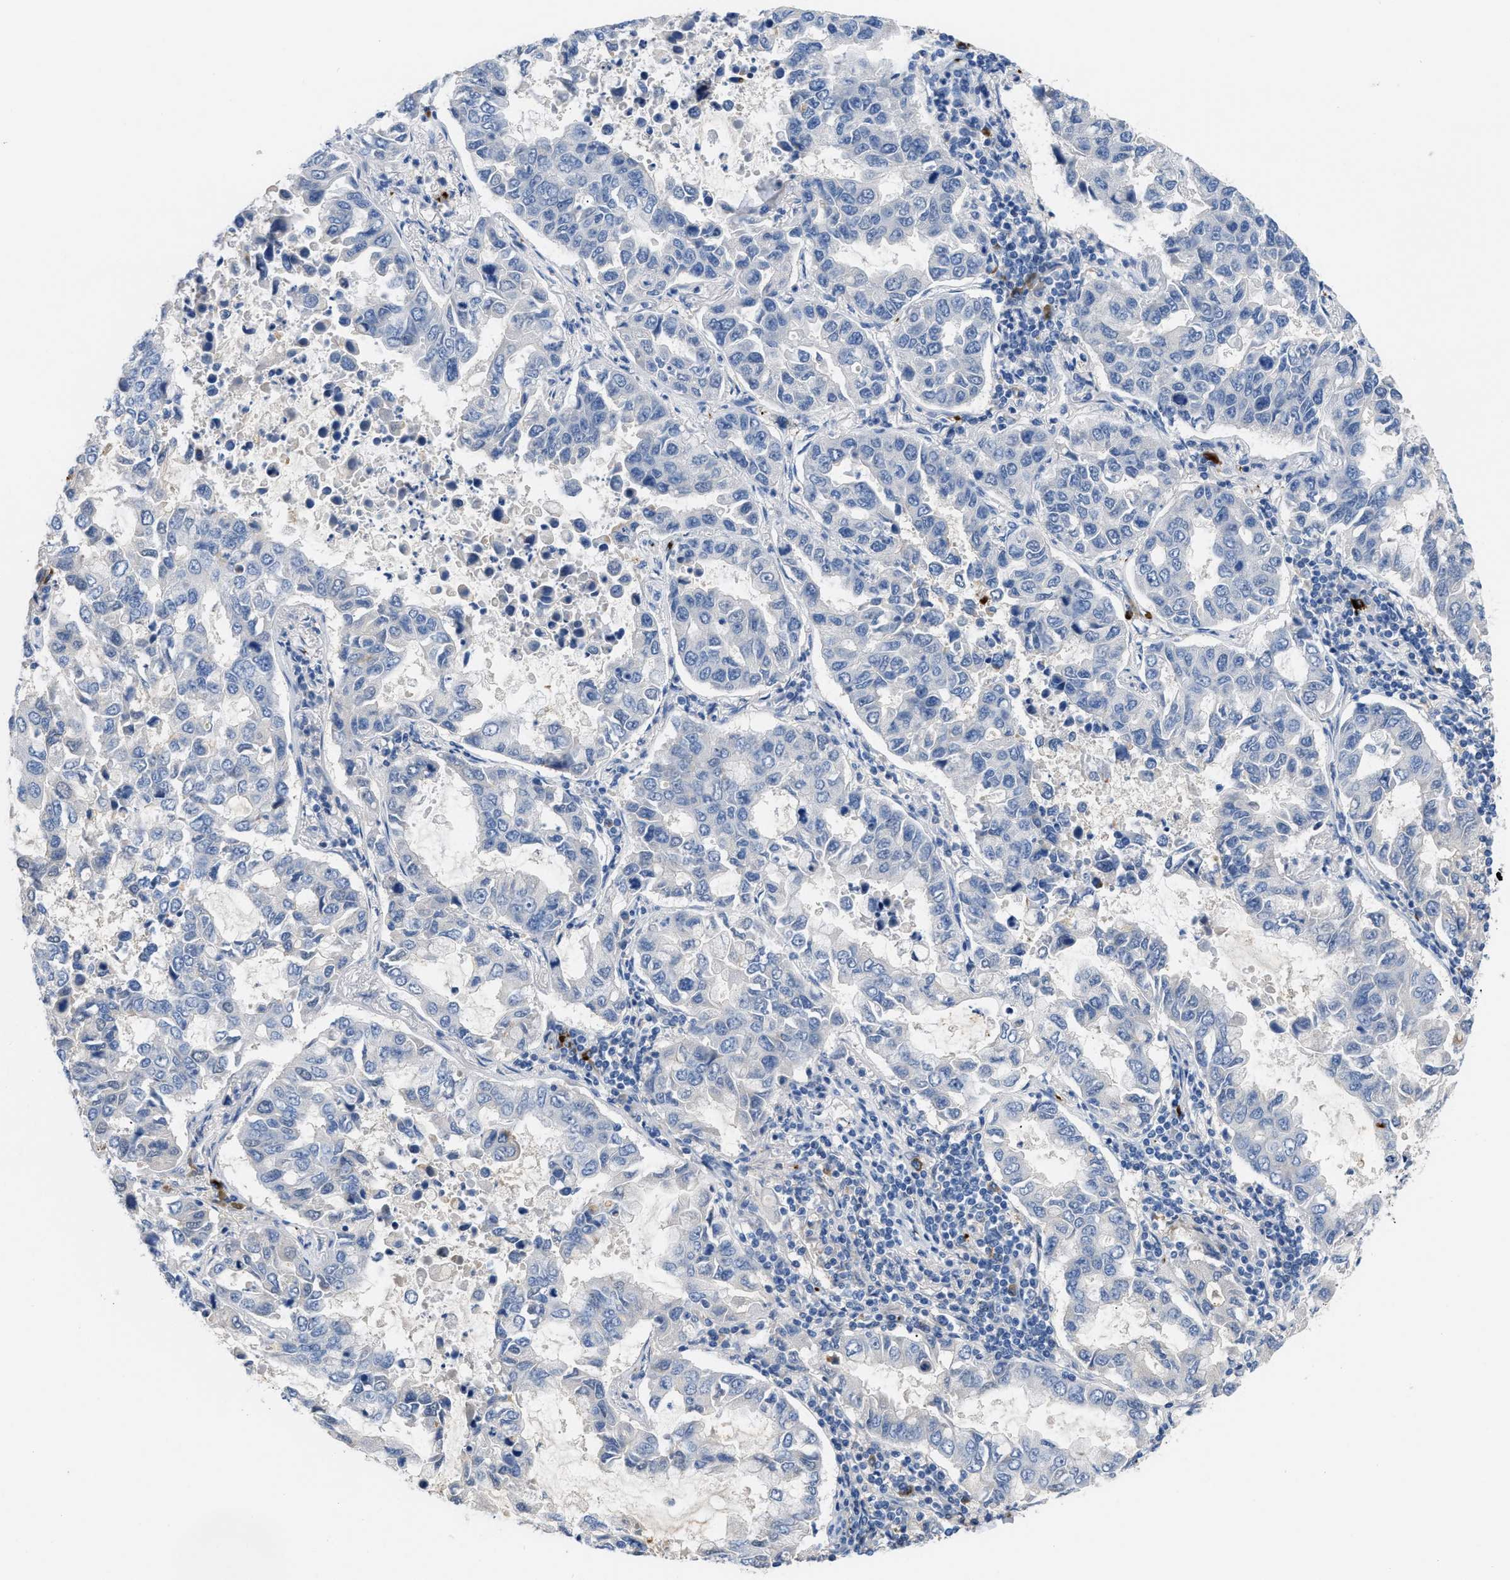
{"staining": {"intensity": "negative", "quantity": "none", "location": "none"}, "tissue": "lung cancer", "cell_type": "Tumor cells", "image_type": "cancer", "snomed": [{"axis": "morphology", "description": "Adenocarcinoma, NOS"}, {"axis": "topography", "description": "Lung"}], "caption": "Tumor cells are negative for brown protein staining in lung adenocarcinoma.", "gene": "FGF18", "patient": {"sex": "male", "age": 64}}